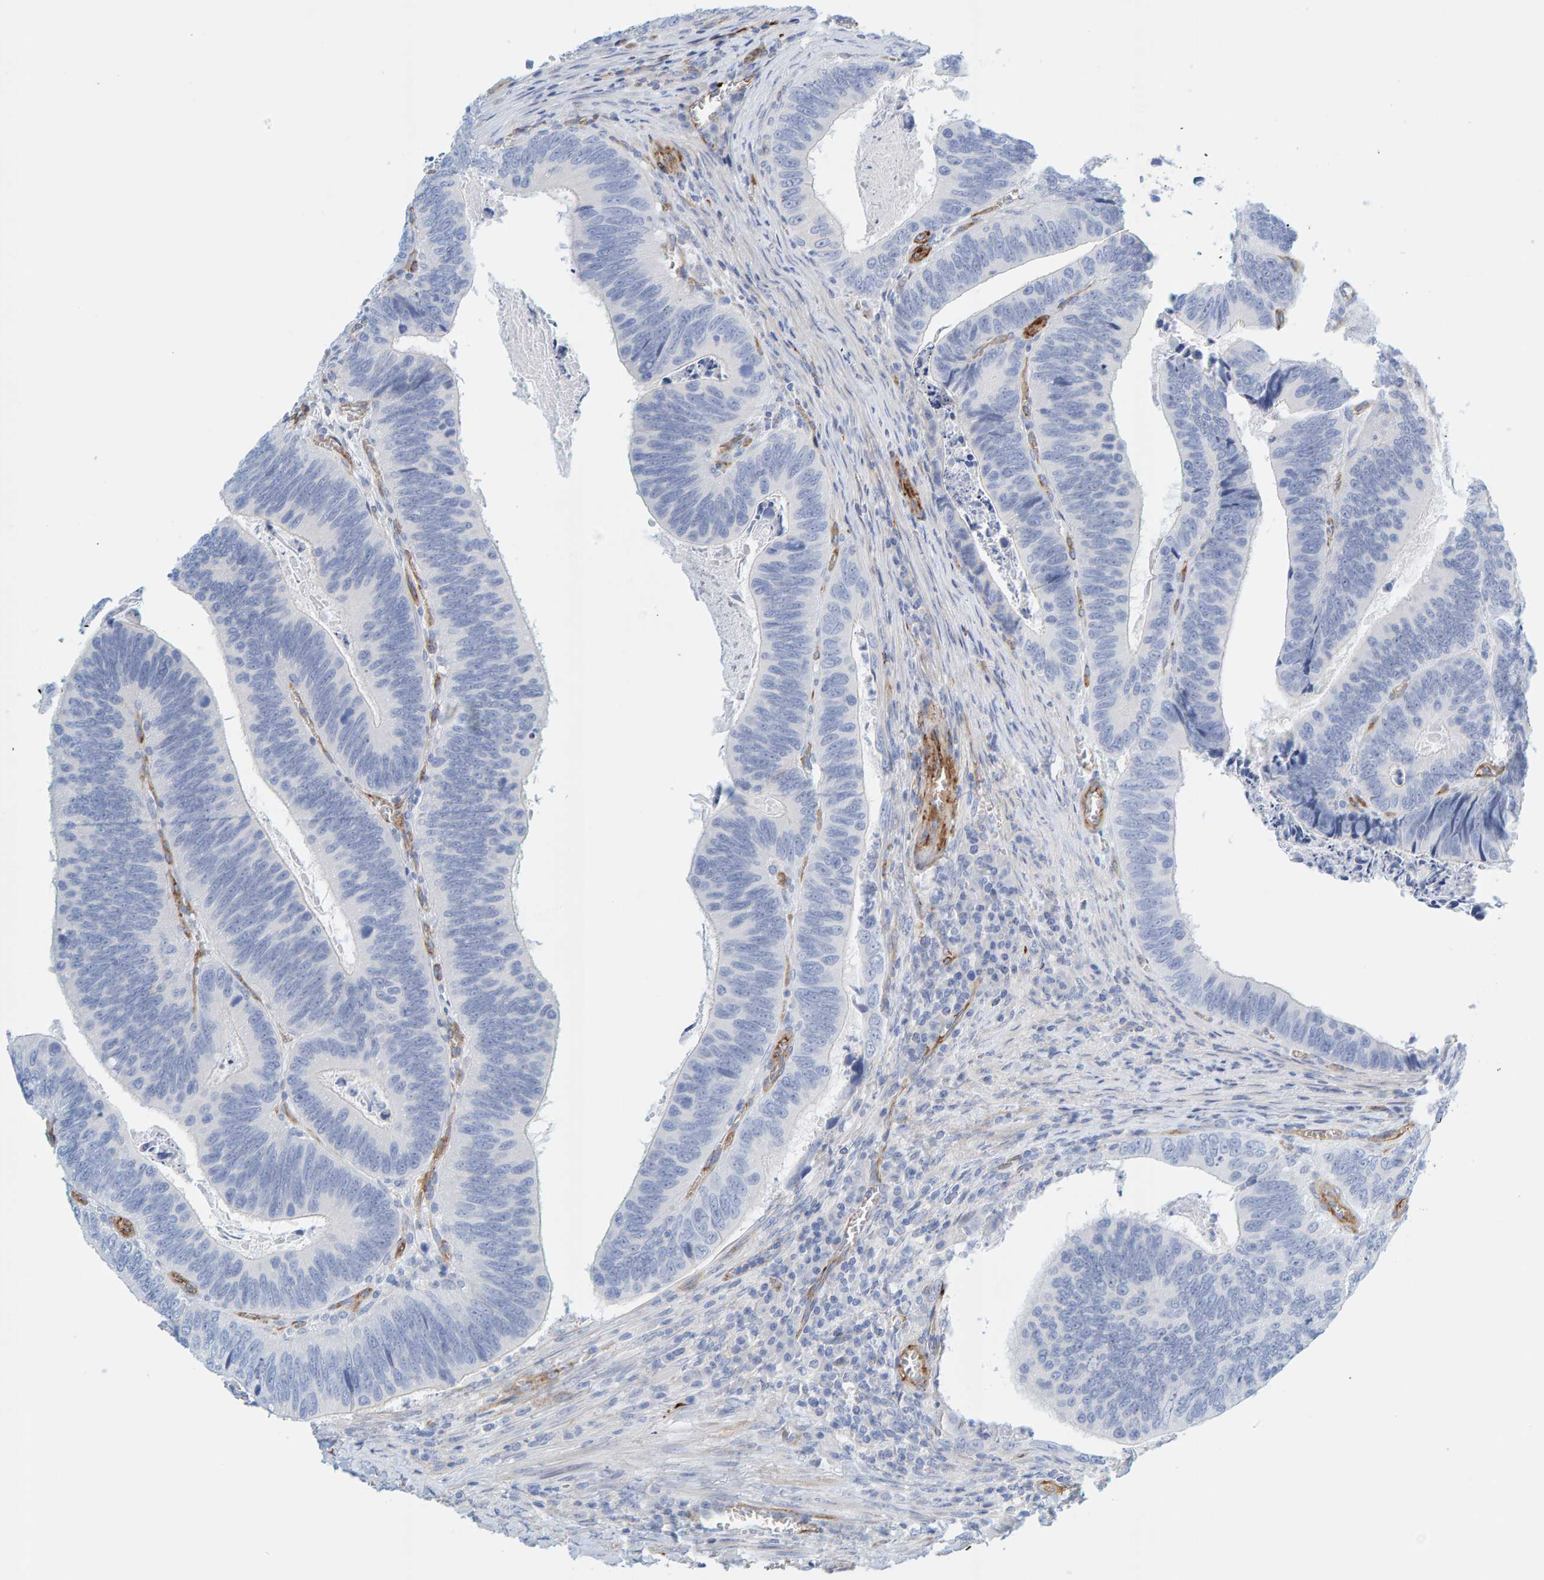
{"staining": {"intensity": "negative", "quantity": "none", "location": "none"}, "tissue": "colorectal cancer", "cell_type": "Tumor cells", "image_type": "cancer", "snomed": [{"axis": "morphology", "description": "Inflammation, NOS"}, {"axis": "morphology", "description": "Adenocarcinoma, NOS"}, {"axis": "topography", "description": "Colon"}], "caption": "A photomicrograph of human adenocarcinoma (colorectal) is negative for staining in tumor cells. (DAB (3,3'-diaminobenzidine) immunohistochemistry (IHC), high magnification).", "gene": "MAP1B", "patient": {"sex": "male", "age": 72}}